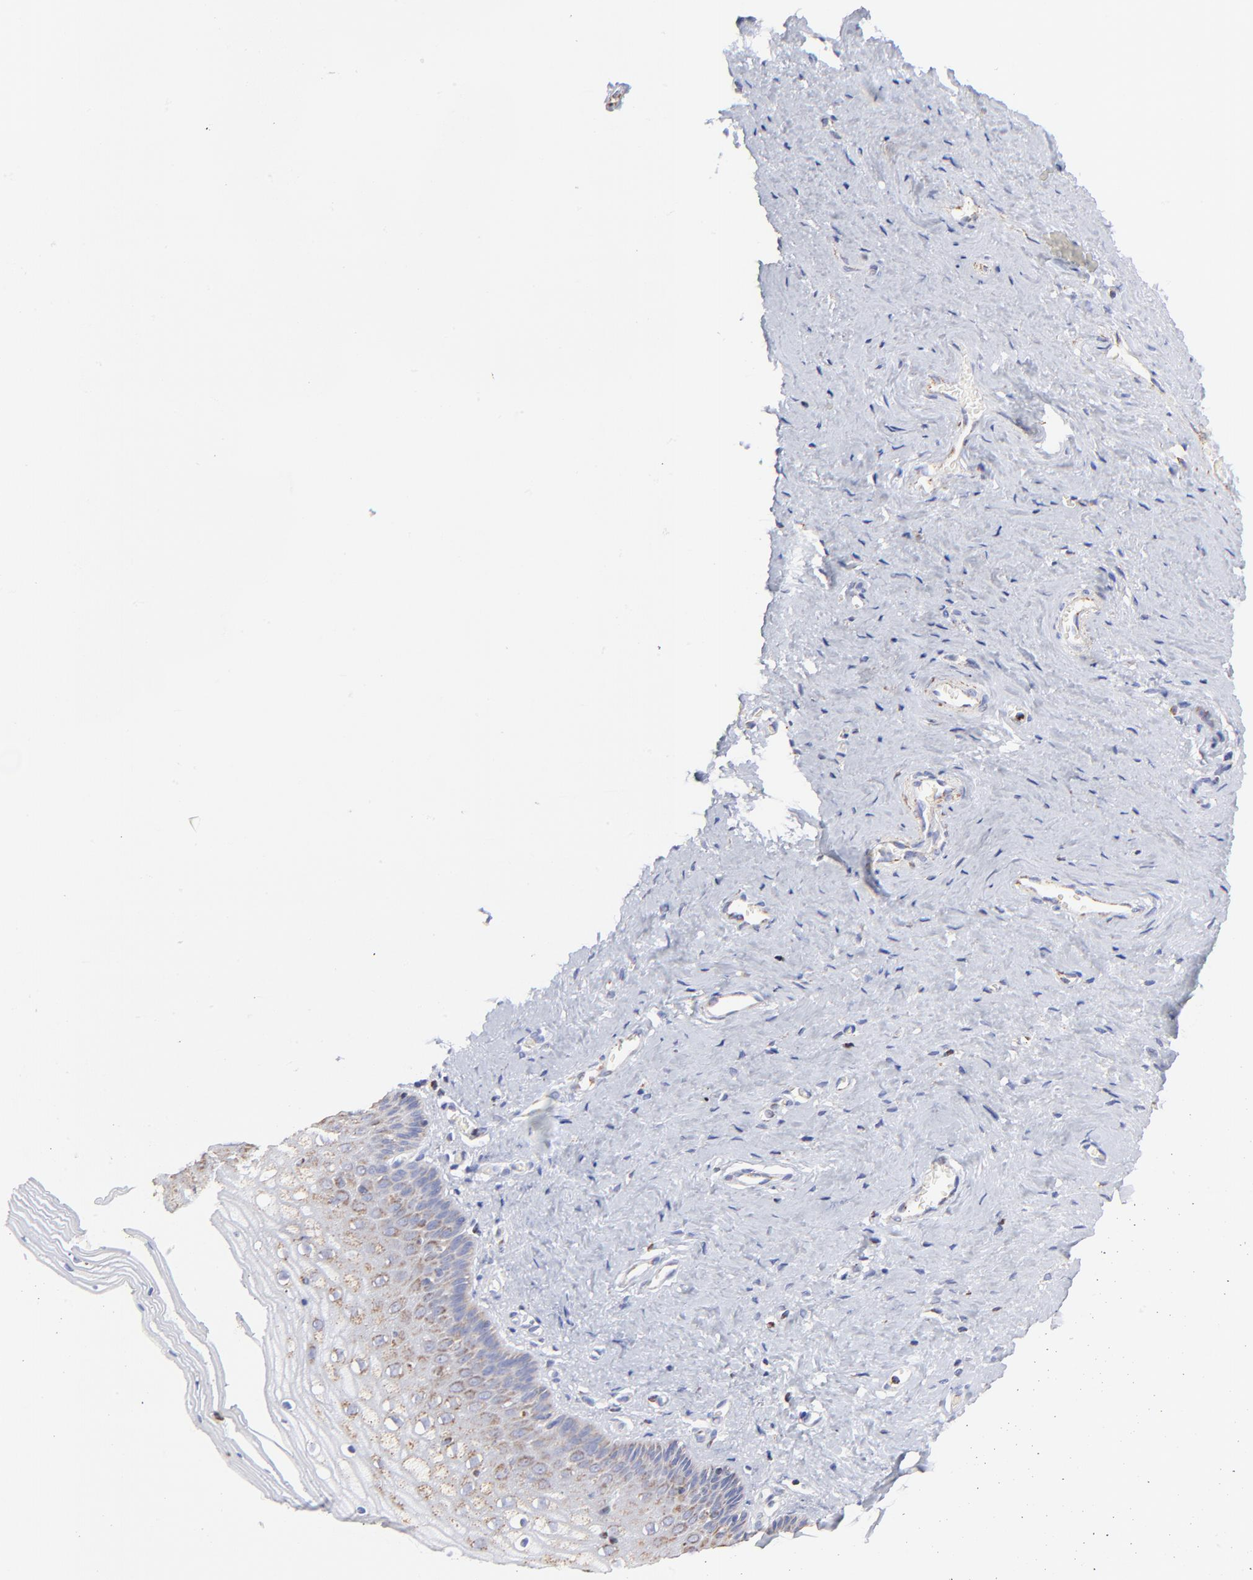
{"staining": {"intensity": "moderate", "quantity": ">75%", "location": "cytoplasmic/membranous"}, "tissue": "vagina", "cell_type": "Squamous epithelial cells", "image_type": "normal", "snomed": [{"axis": "morphology", "description": "Normal tissue, NOS"}, {"axis": "topography", "description": "Vagina"}], "caption": "This histopathology image shows normal vagina stained with immunohistochemistry (IHC) to label a protein in brown. The cytoplasmic/membranous of squamous epithelial cells show moderate positivity for the protein. Nuclei are counter-stained blue.", "gene": "COX4I1", "patient": {"sex": "female", "age": 46}}